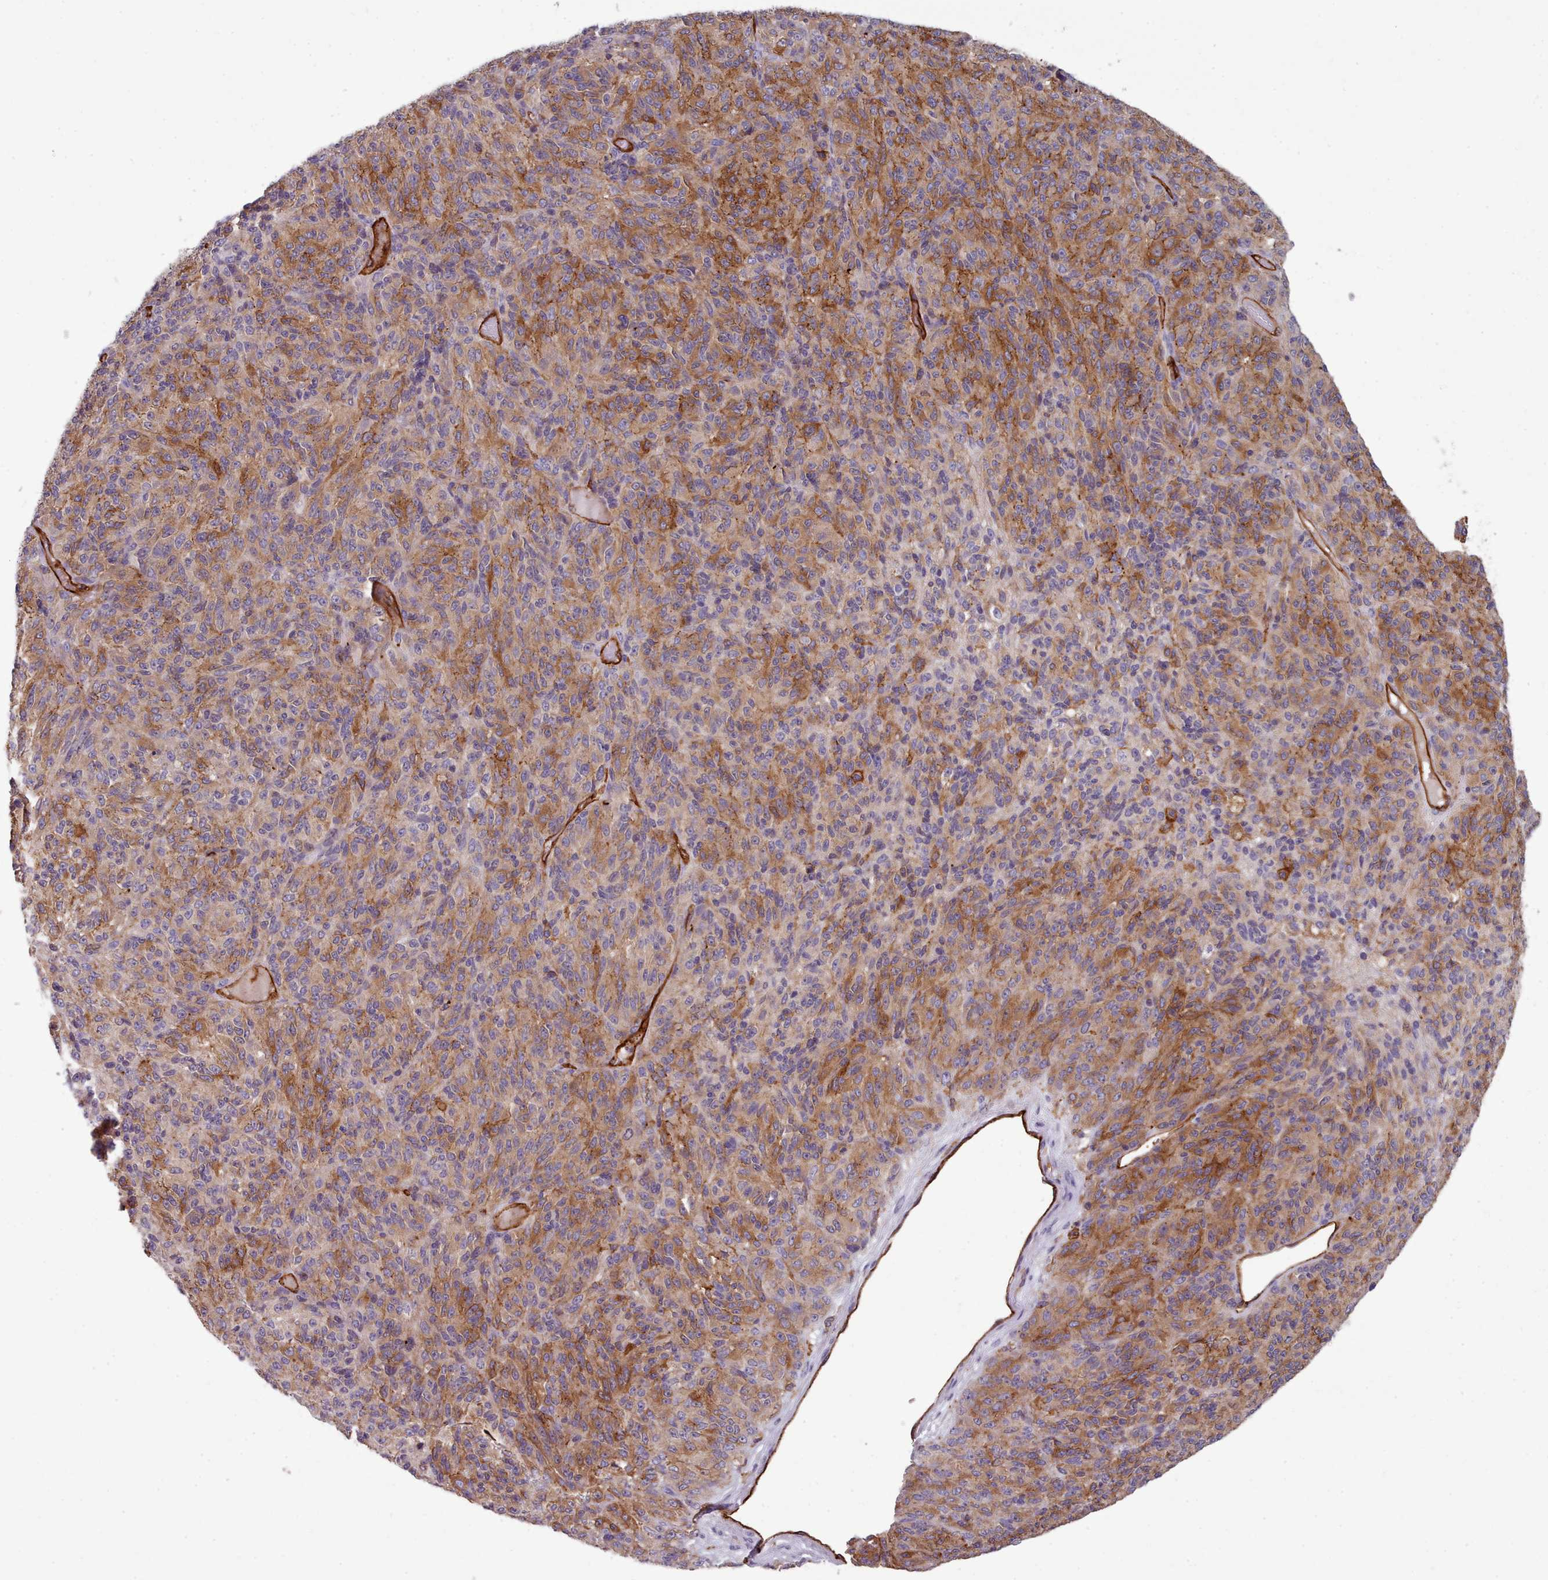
{"staining": {"intensity": "moderate", "quantity": ">75%", "location": "cytoplasmic/membranous"}, "tissue": "melanoma", "cell_type": "Tumor cells", "image_type": "cancer", "snomed": [{"axis": "morphology", "description": "Malignant melanoma, Metastatic site"}, {"axis": "topography", "description": "Brain"}], "caption": "High-magnification brightfield microscopy of melanoma stained with DAB (brown) and counterstained with hematoxylin (blue). tumor cells exhibit moderate cytoplasmic/membranous staining is appreciated in approximately>75% of cells.", "gene": "CD300LF", "patient": {"sex": "female", "age": 56}}